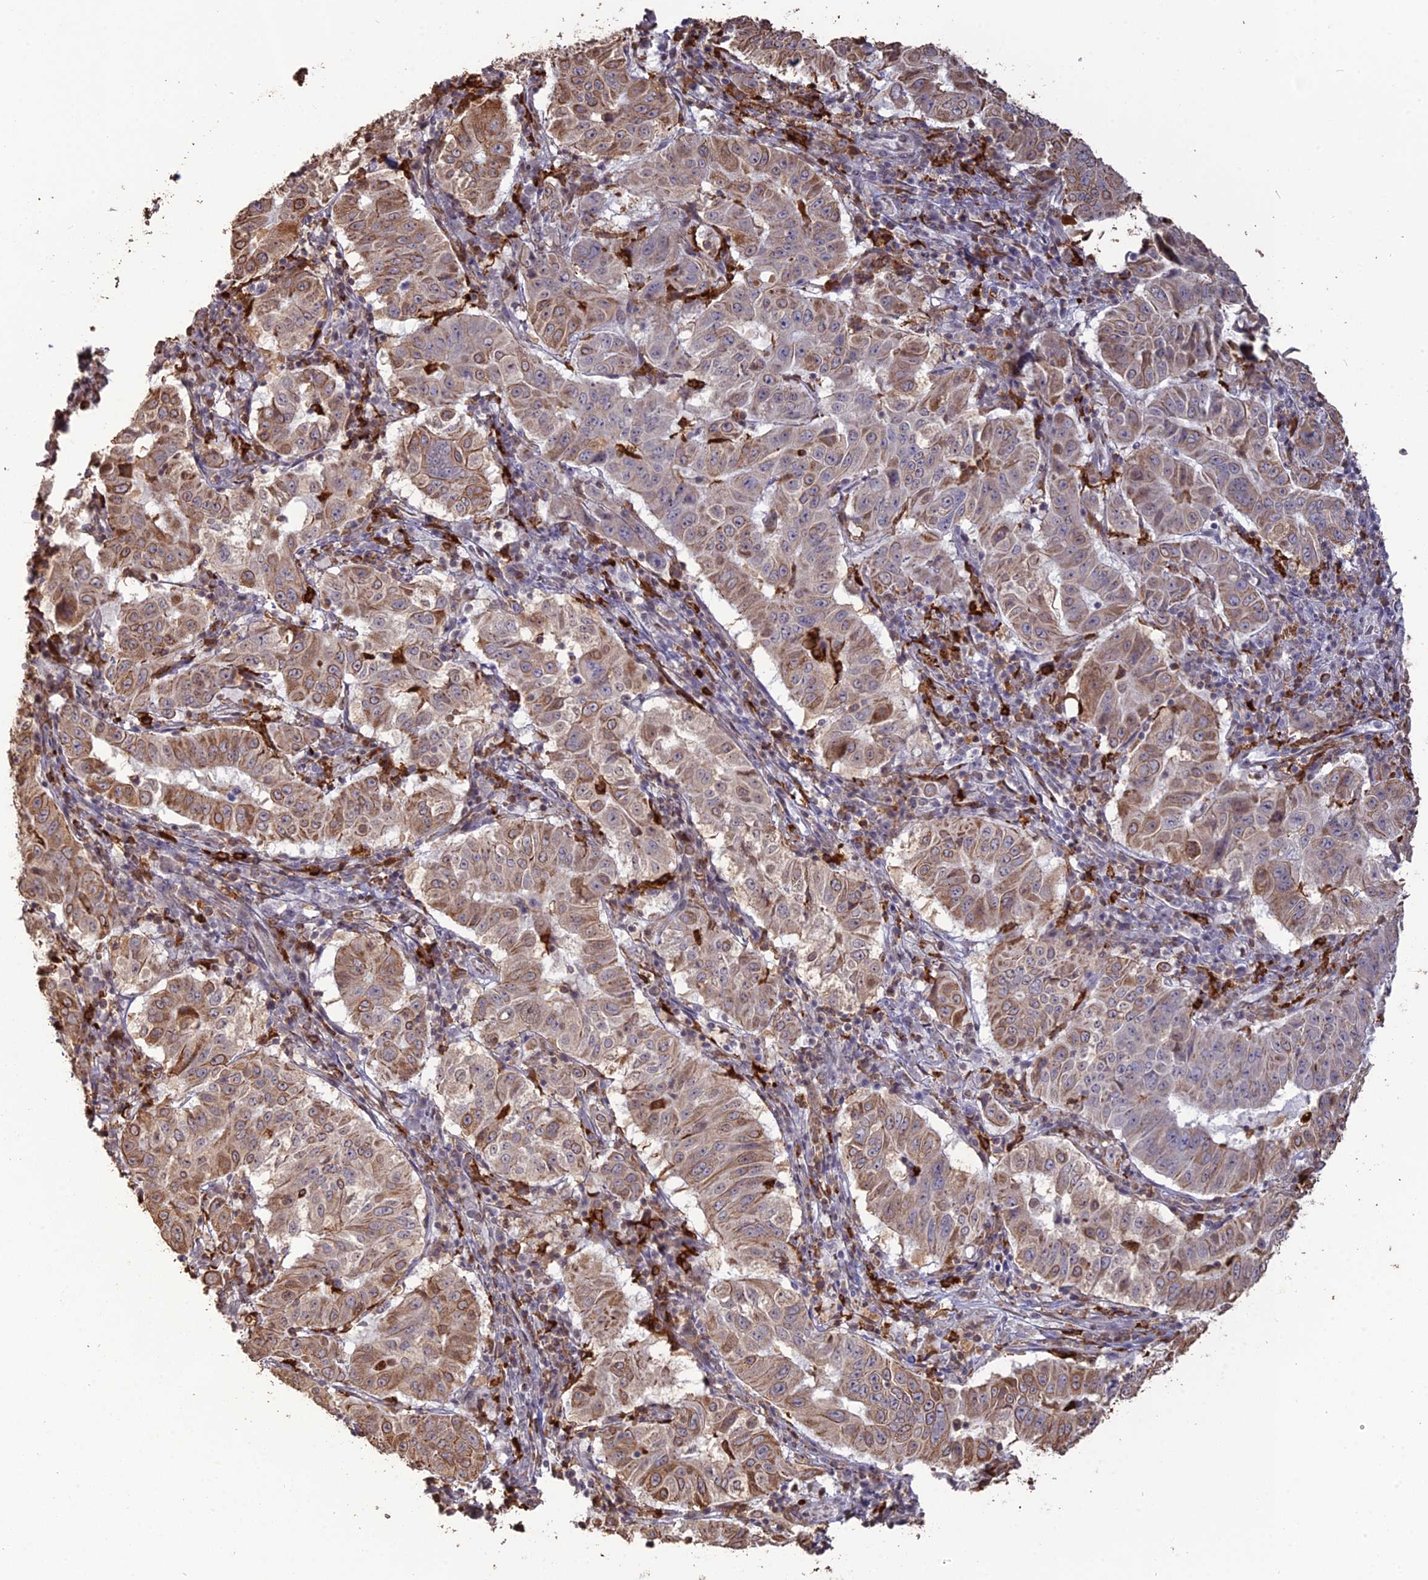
{"staining": {"intensity": "moderate", "quantity": "25%-75%", "location": "cytoplasmic/membranous"}, "tissue": "pancreatic cancer", "cell_type": "Tumor cells", "image_type": "cancer", "snomed": [{"axis": "morphology", "description": "Adenocarcinoma, NOS"}, {"axis": "topography", "description": "Pancreas"}], "caption": "An image showing moderate cytoplasmic/membranous staining in approximately 25%-75% of tumor cells in pancreatic cancer (adenocarcinoma), as visualized by brown immunohistochemical staining.", "gene": "APOBR", "patient": {"sex": "male", "age": 63}}